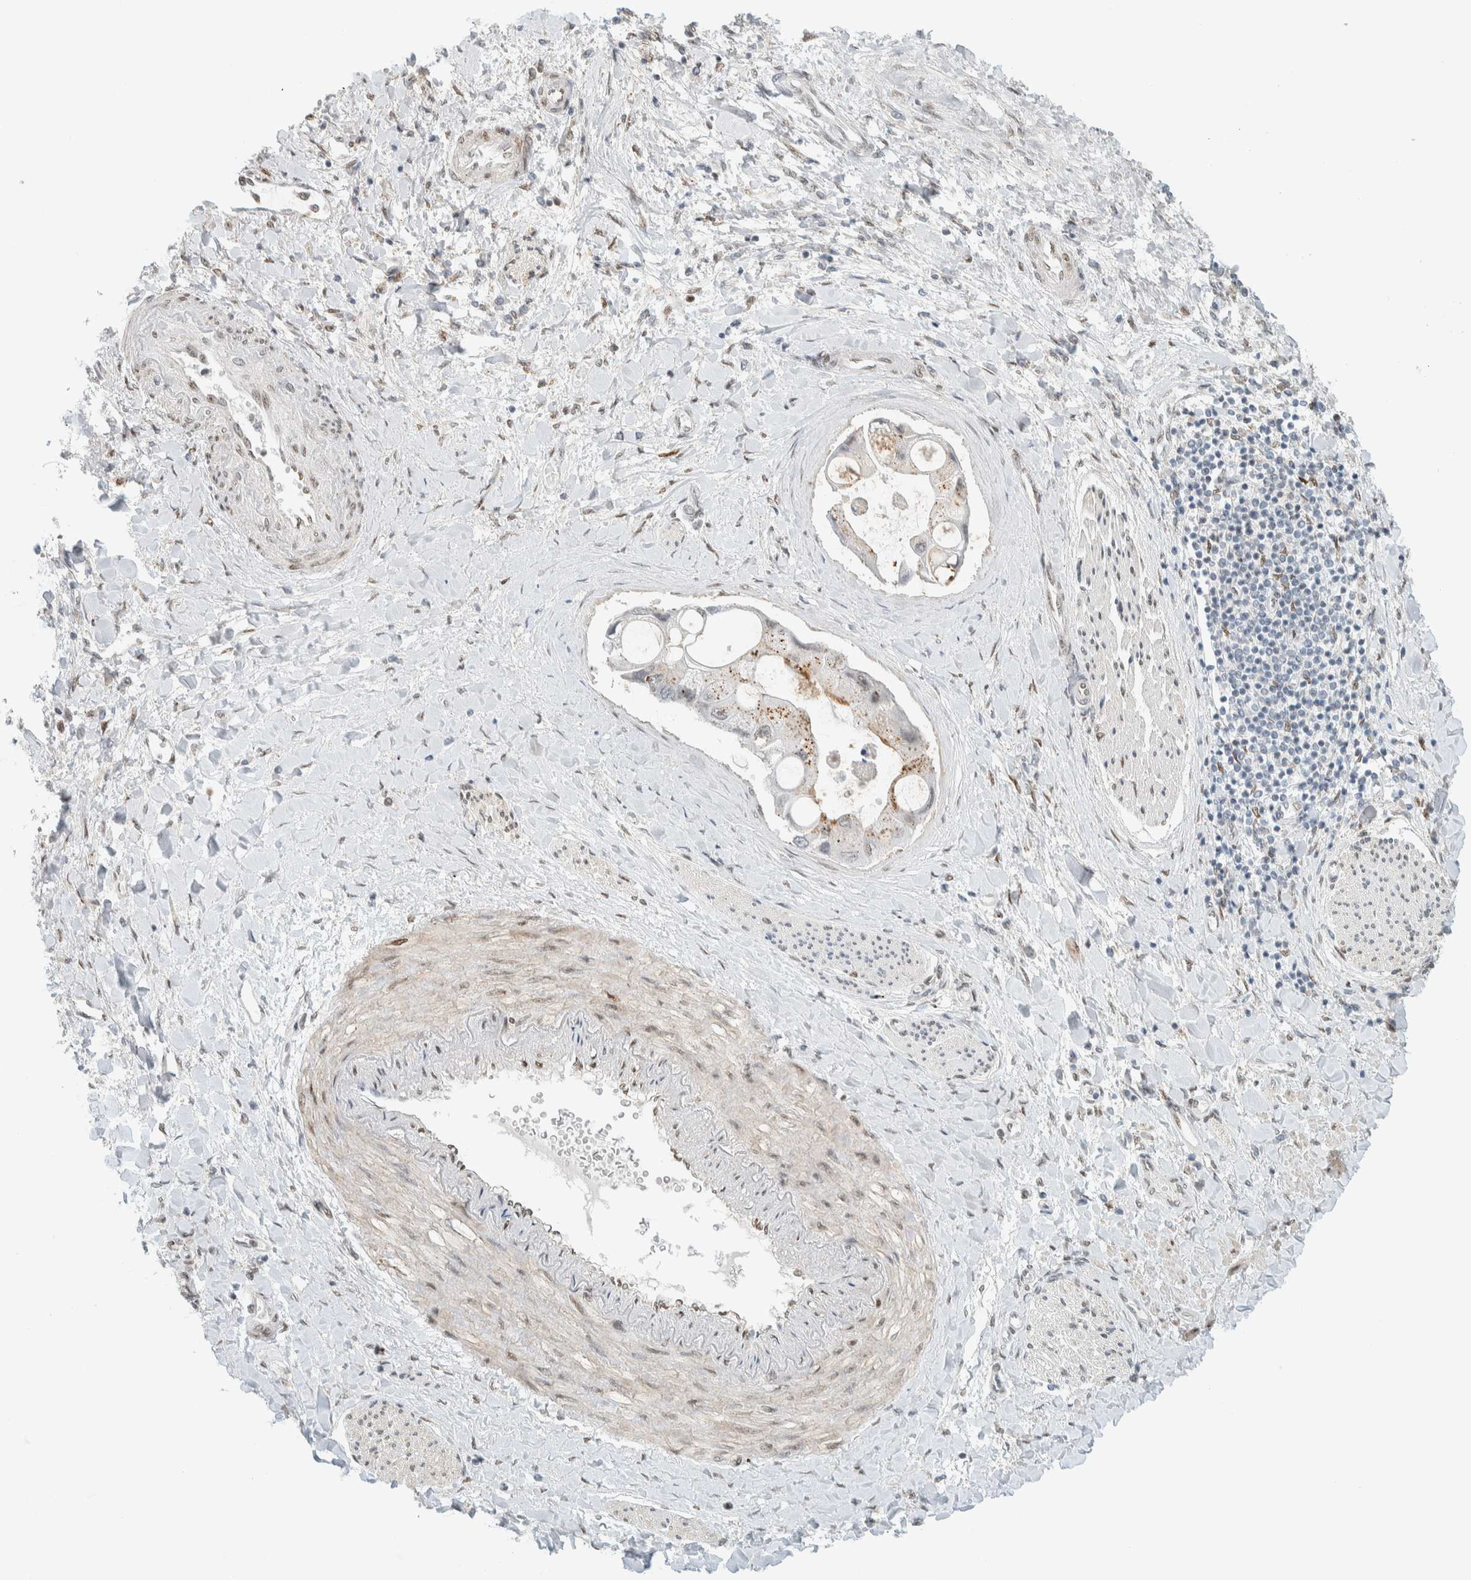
{"staining": {"intensity": "moderate", "quantity": "<25%", "location": "cytoplasmic/membranous"}, "tissue": "liver cancer", "cell_type": "Tumor cells", "image_type": "cancer", "snomed": [{"axis": "morphology", "description": "Cholangiocarcinoma"}, {"axis": "topography", "description": "Liver"}], "caption": "Tumor cells reveal low levels of moderate cytoplasmic/membranous staining in about <25% of cells in human liver cancer. The protein of interest is stained brown, and the nuclei are stained in blue (DAB IHC with brightfield microscopy, high magnification).", "gene": "TFE3", "patient": {"sex": "male", "age": 50}}